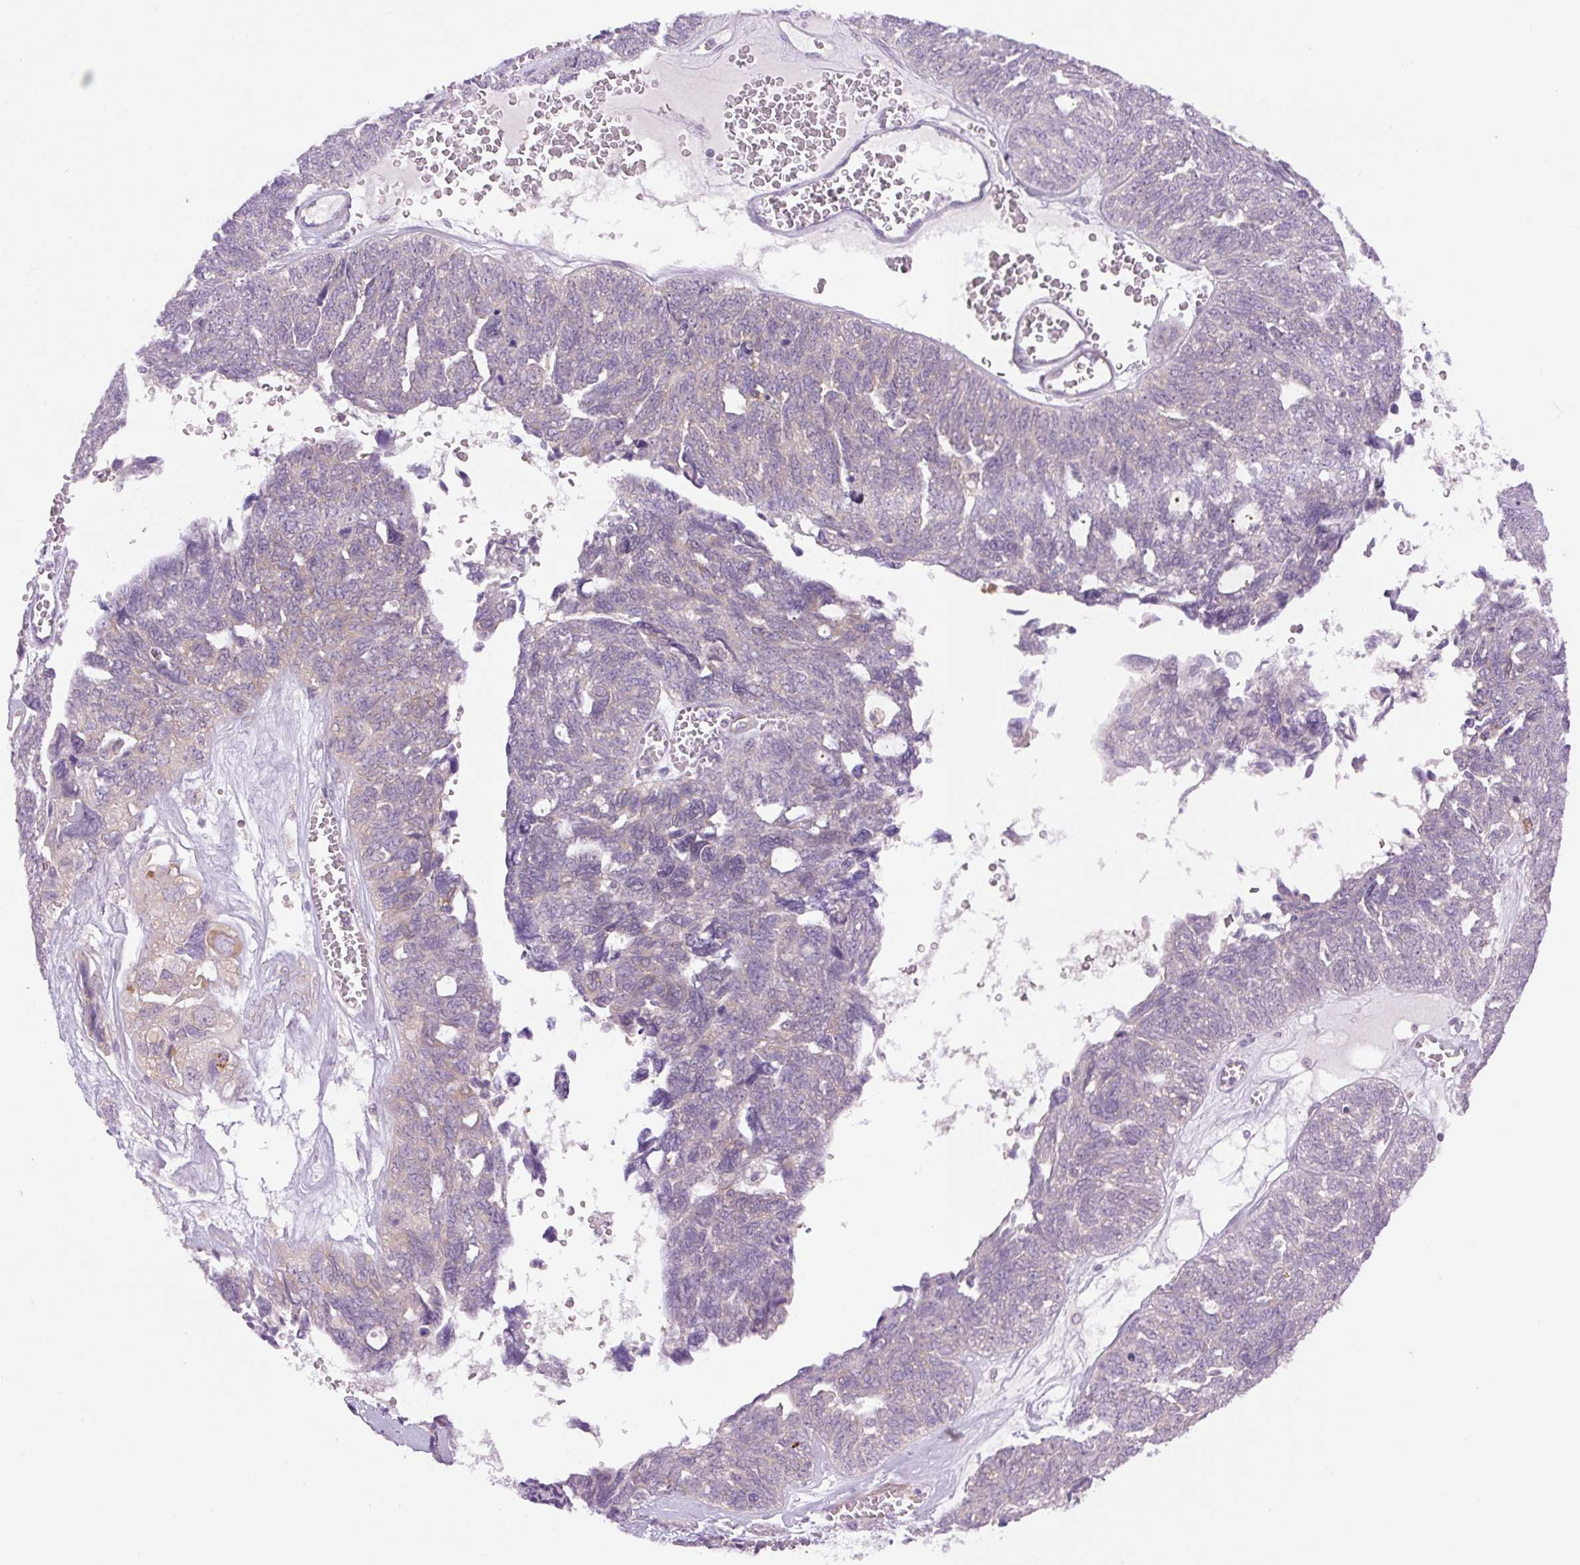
{"staining": {"intensity": "weak", "quantity": "<25%", "location": "cytoplasmic/membranous"}, "tissue": "ovarian cancer", "cell_type": "Tumor cells", "image_type": "cancer", "snomed": [{"axis": "morphology", "description": "Cystadenocarcinoma, serous, NOS"}, {"axis": "topography", "description": "Ovary"}], "caption": "Immunohistochemistry (IHC) histopathology image of ovarian cancer (serous cystadenocarcinoma) stained for a protein (brown), which demonstrates no staining in tumor cells.", "gene": "MINK1", "patient": {"sex": "female", "age": 79}}